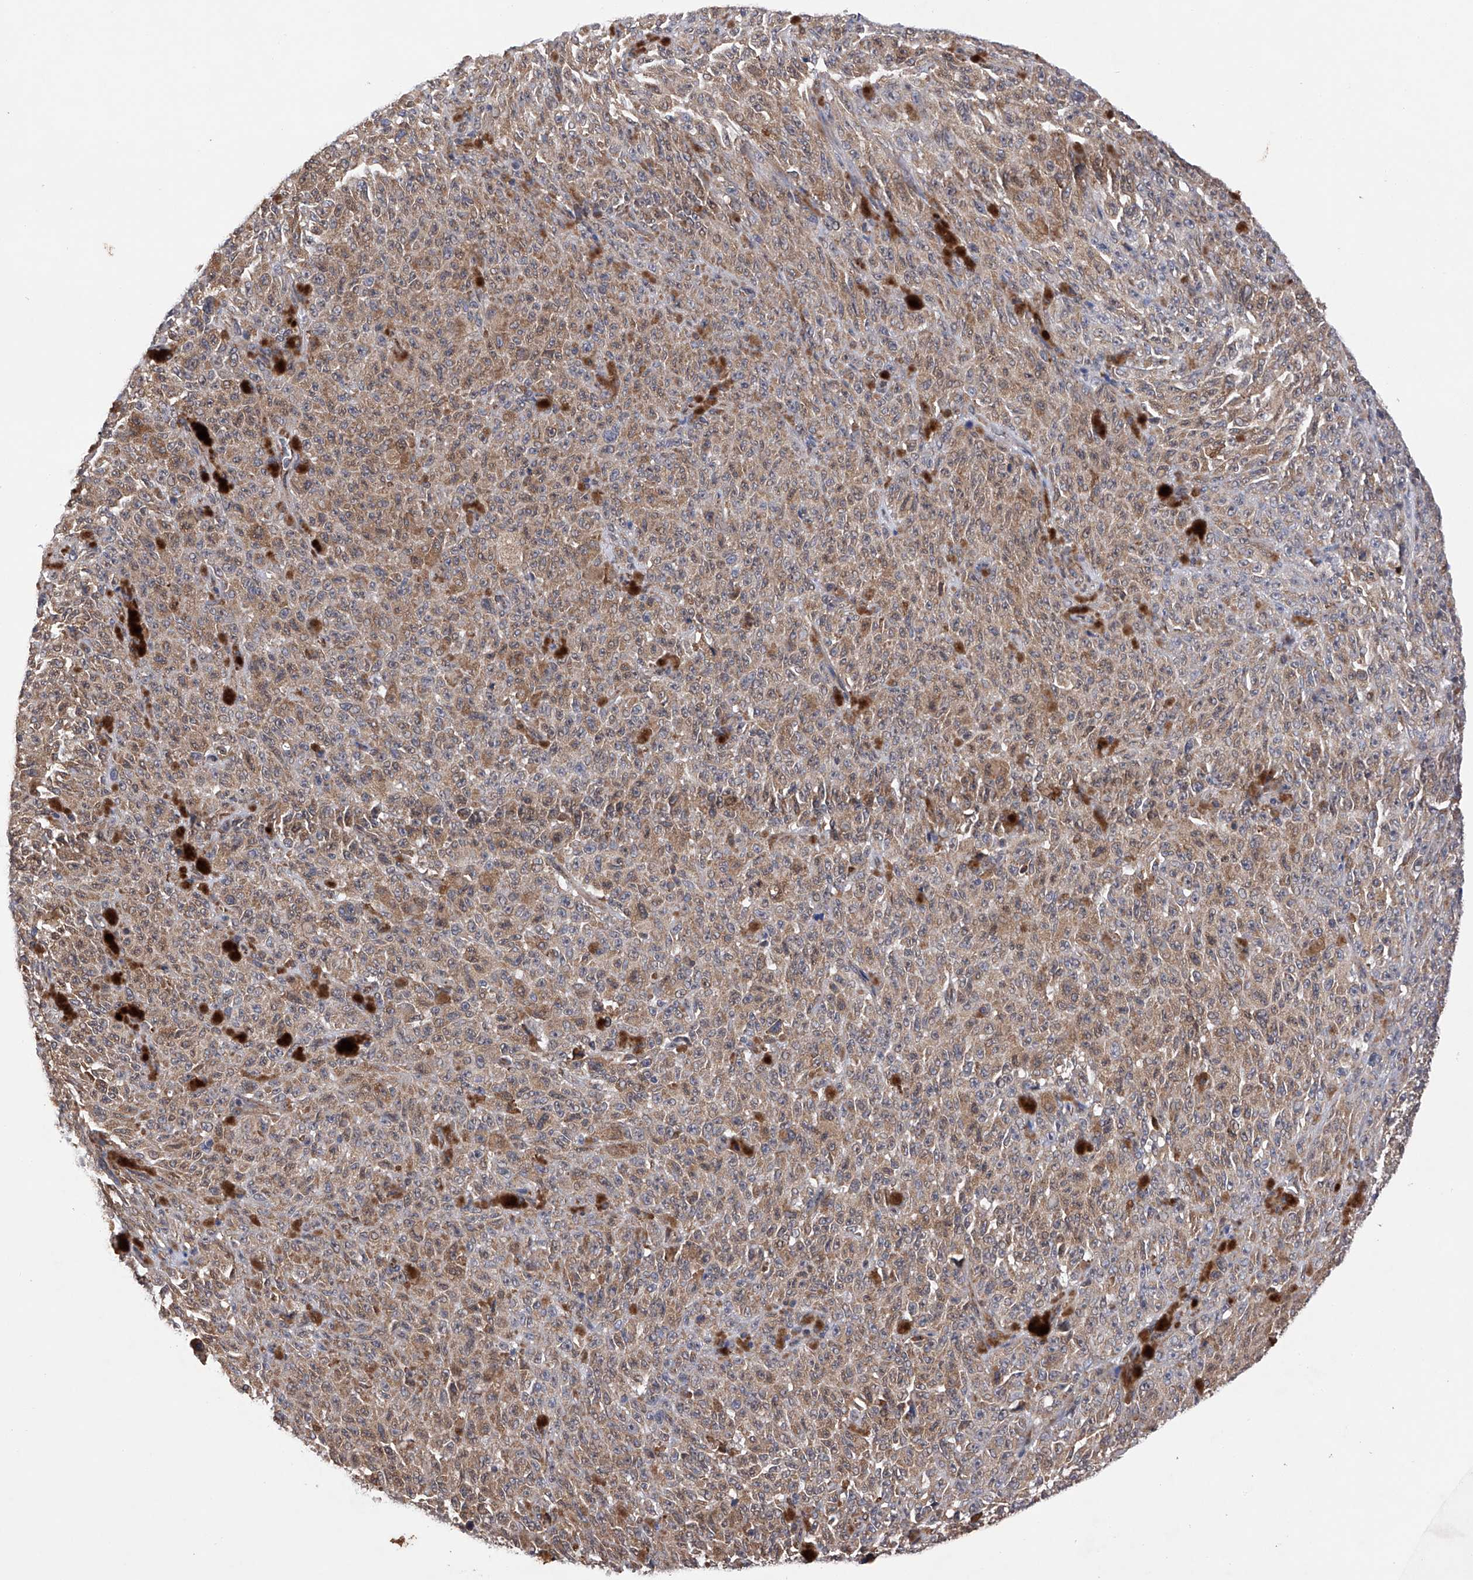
{"staining": {"intensity": "weak", "quantity": ">75%", "location": "cytoplasmic/membranous"}, "tissue": "melanoma", "cell_type": "Tumor cells", "image_type": "cancer", "snomed": [{"axis": "morphology", "description": "Malignant melanoma, NOS"}, {"axis": "topography", "description": "Skin"}], "caption": "The micrograph demonstrates immunohistochemical staining of malignant melanoma. There is weak cytoplasmic/membranous expression is present in approximately >75% of tumor cells.", "gene": "DNAH8", "patient": {"sex": "female", "age": 82}}